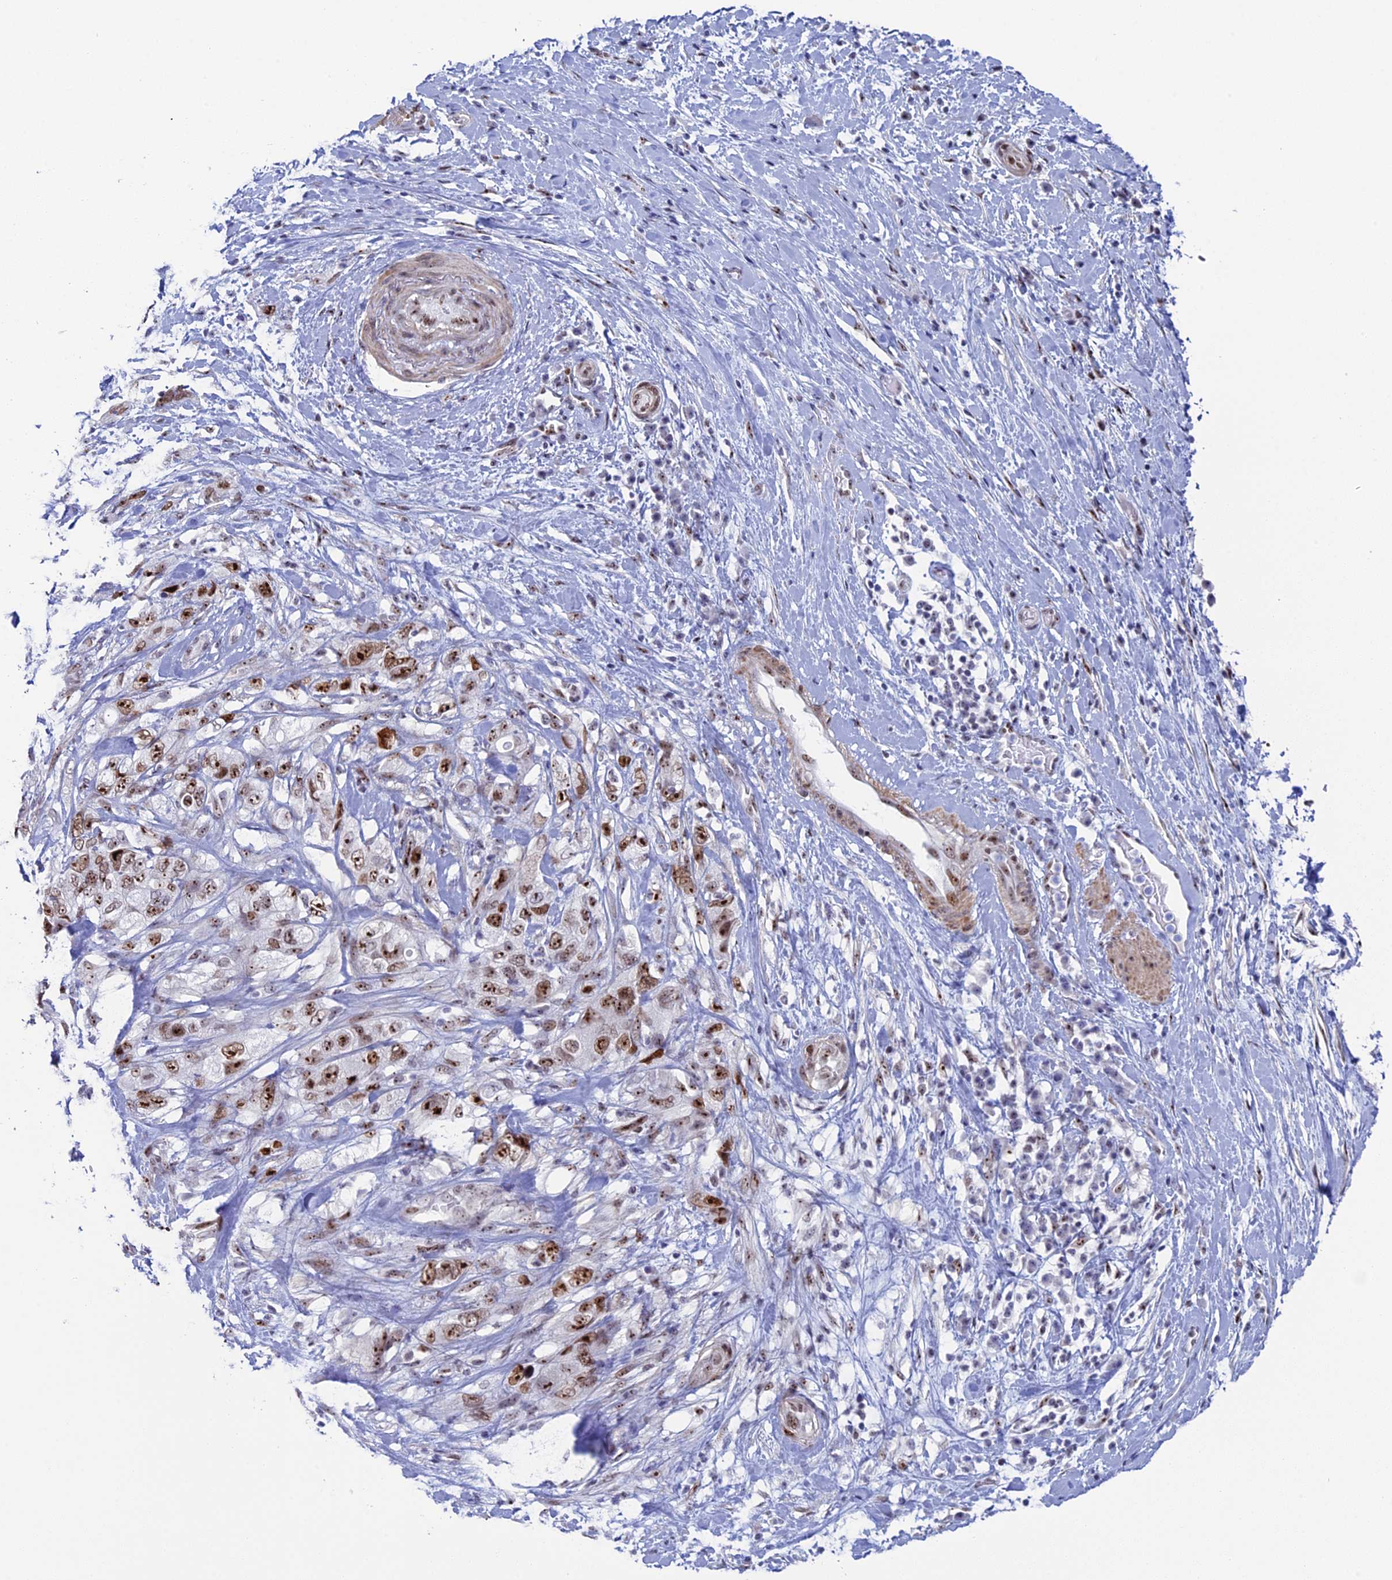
{"staining": {"intensity": "strong", "quantity": ">75%", "location": "nuclear"}, "tissue": "pancreatic cancer", "cell_type": "Tumor cells", "image_type": "cancer", "snomed": [{"axis": "morphology", "description": "Adenocarcinoma, NOS"}, {"axis": "topography", "description": "Pancreas"}], "caption": "IHC staining of pancreatic adenocarcinoma, which reveals high levels of strong nuclear positivity in approximately >75% of tumor cells indicating strong nuclear protein positivity. The staining was performed using DAB (brown) for protein detection and nuclei were counterstained in hematoxylin (blue).", "gene": "CCDC86", "patient": {"sex": "female", "age": 73}}